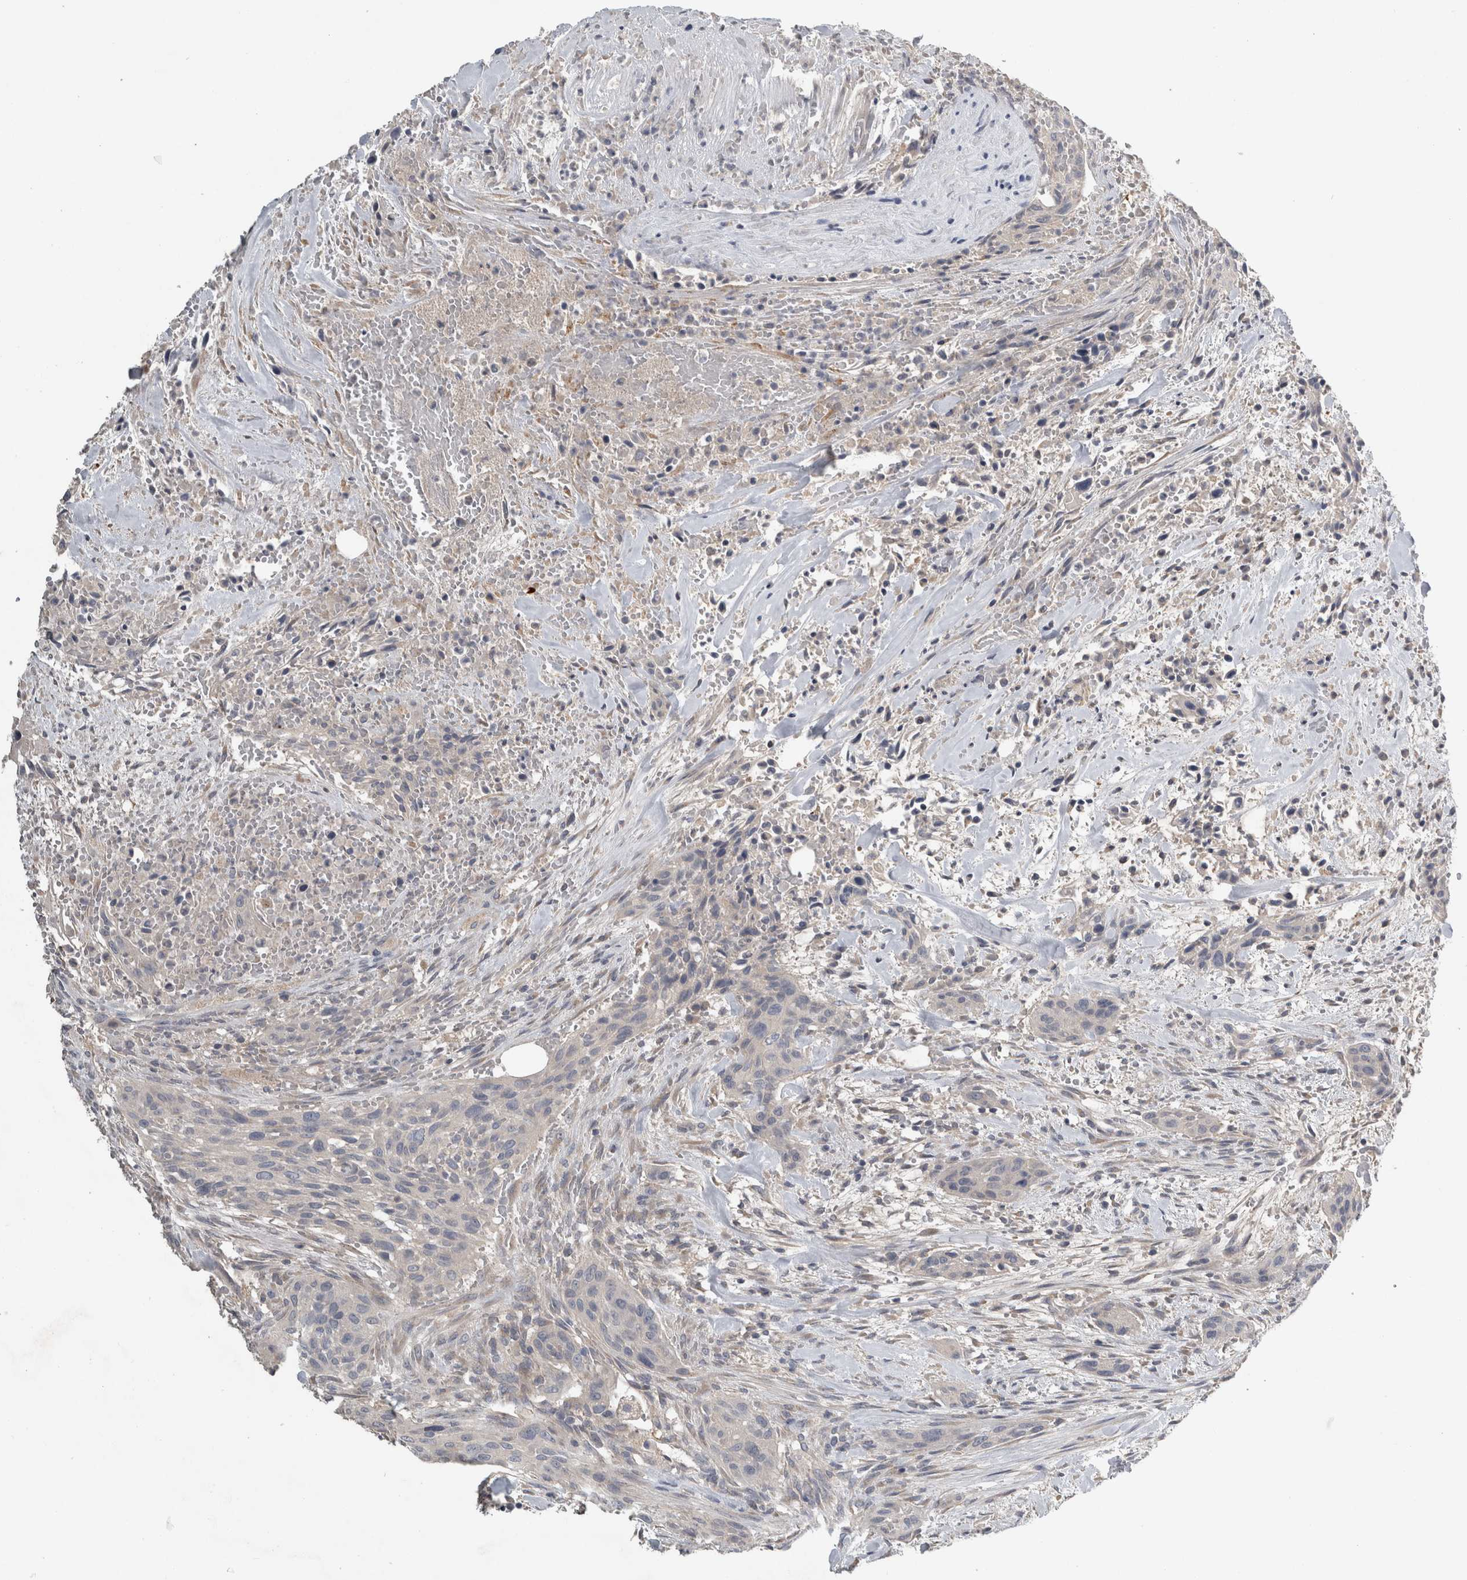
{"staining": {"intensity": "negative", "quantity": "none", "location": "none"}, "tissue": "urothelial cancer", "cell_type": "Tumor cells", "image_type": "cancer", "snomed": [{"axis": "morphology", "description": "Urothelial carcinoma, High grade"}, {"axis": "topography", "description": "Urinary bladder"}], "caption": "A photomicrograph of urothelial cancer stained for a protein exhibits no brown staining in tumor cells.", "gene": "SLC22A11", "patient": {"sex": "male", "age": 35}}